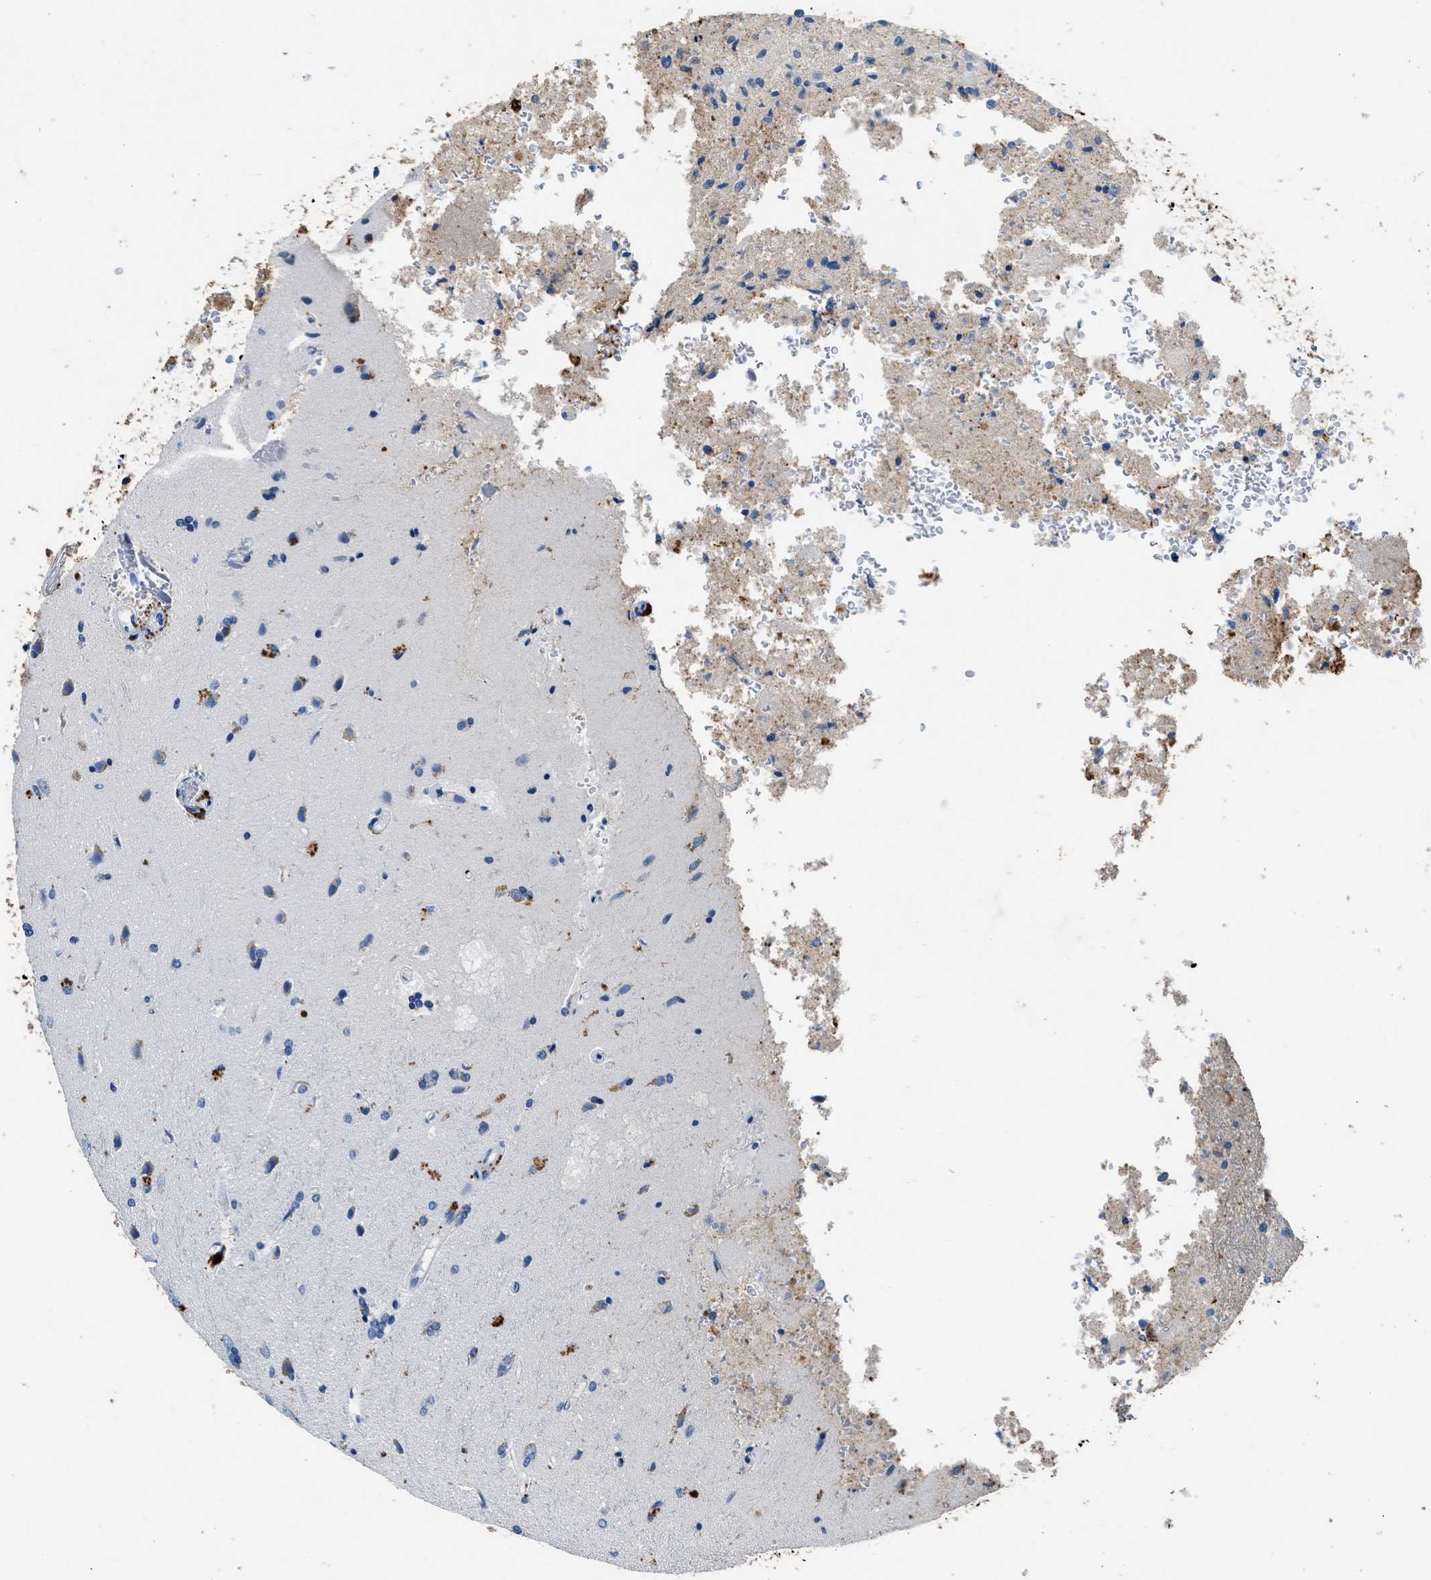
{"staining": {"intensity": "moderate", "quantity": "<25%", "location": "cytoplasmic/membranous"}, "tissue": "glioma", "cell_type": "Tumor cells", "image_type": "cancer", "snomed": [{"axis": "morphology", "description": "Normal tissue, NOS"}, {"axis": "morphology", "description": "Glioma, malignant, High grade"}, {"axis": "topography", "description": "Cerebral cortex"}], "caption": "Moderate cytoplasmic/membranous protein positivity is seen in approximately <25% of tumor cells in high-grade glioma (malignant).", "gene": "KCNQ4", "patient": {"sex": "male", "age": 77}}